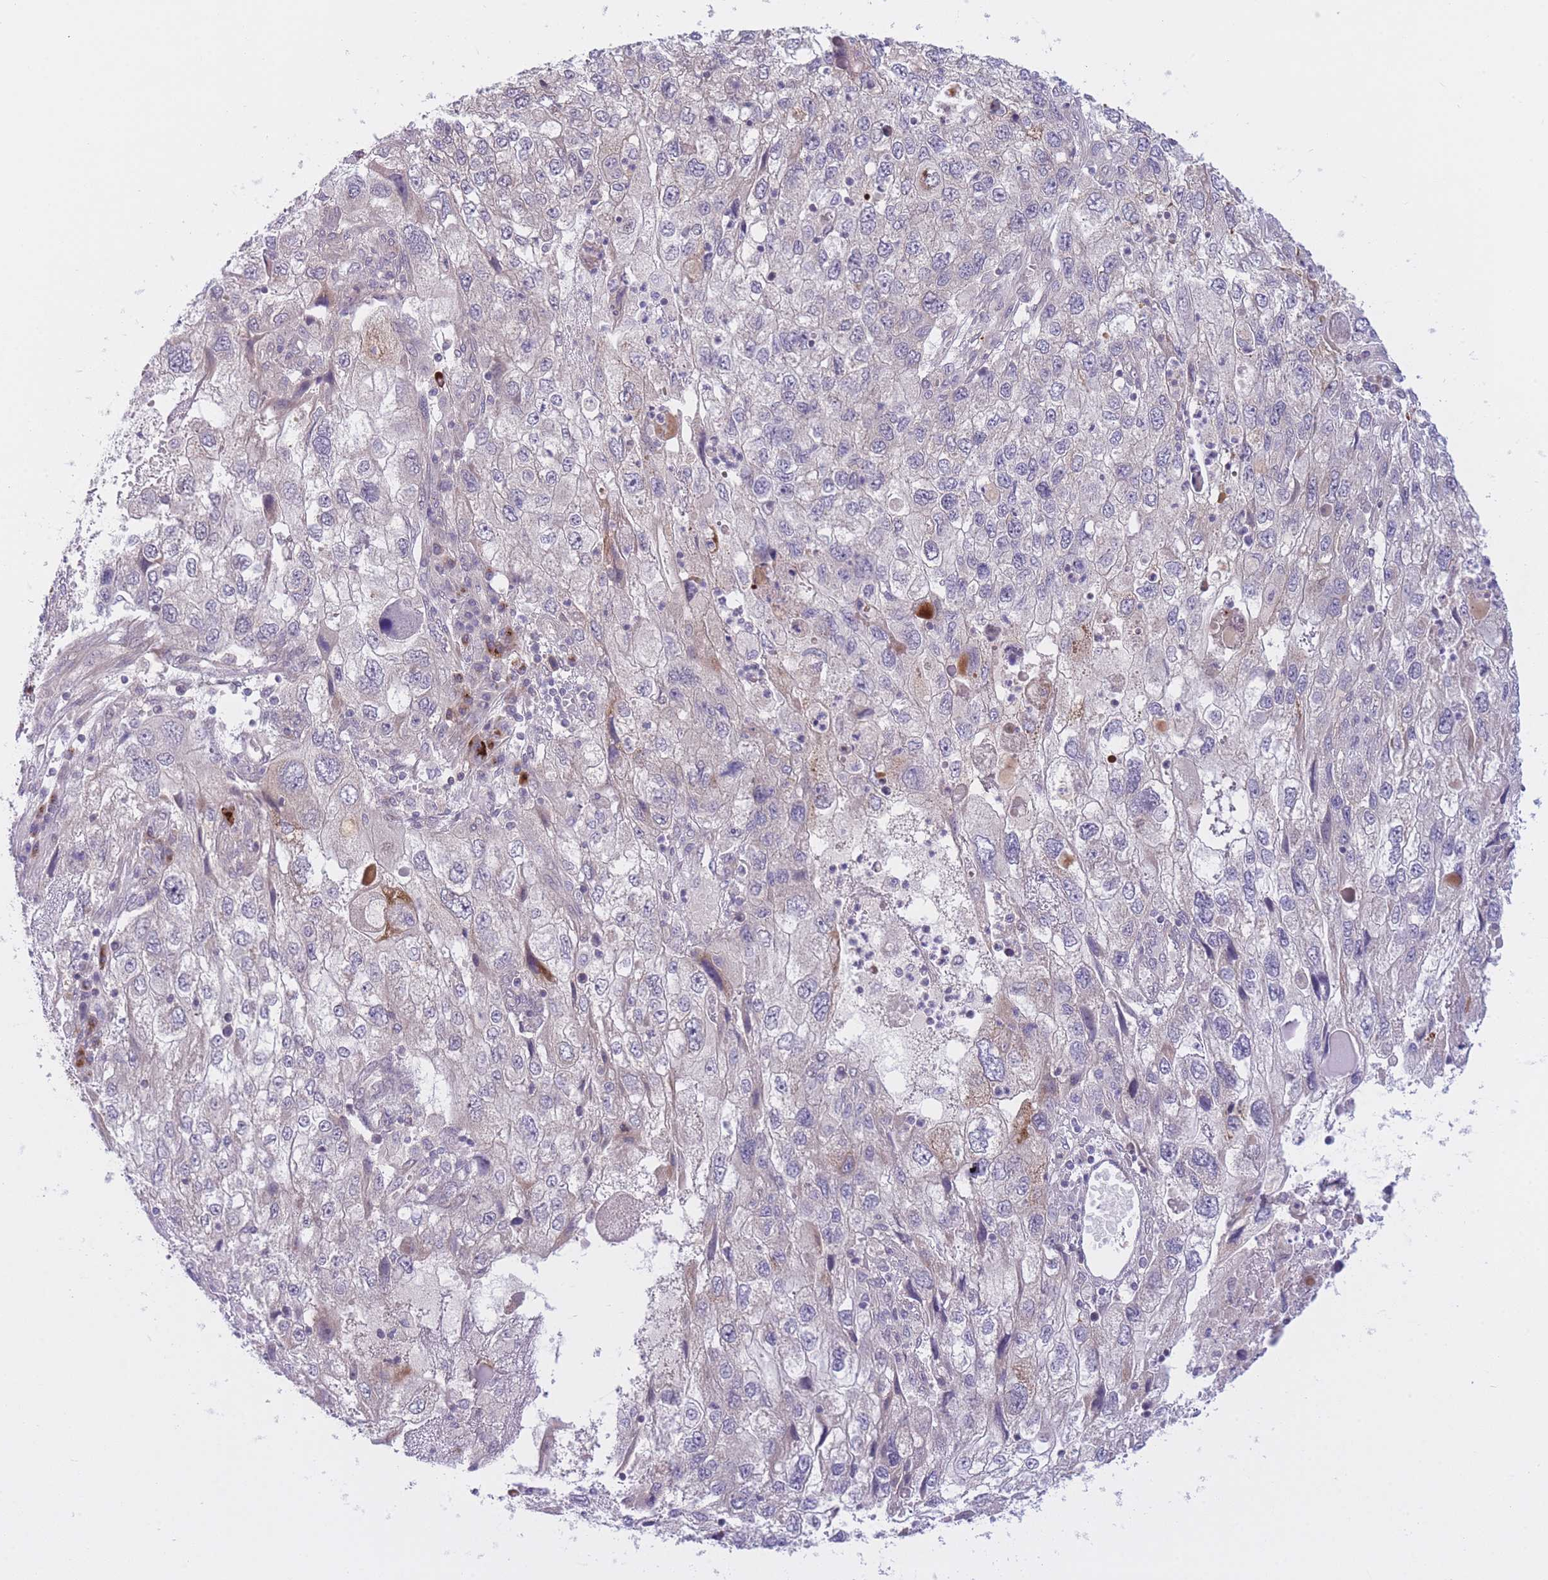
{"staining": {"intensity": "negative", "quantity": "none", "location": "none"}, "tissue": "endometrial cancer", "cell_type": "Tumor cells", "image_type": "cancer", "snomed": [{"axis": "morphology", "description": "Adenocarcinoma, NOS"}, {"axis": "topography", "description": "Endometrium"}], "caption": "Immunohistochemistry (IHC) of human adenocarcinoma (endometrial) shows no staining in tumor cells.", "gene": "CDC25B", "patient": {"sex": "female", "age": 49}}